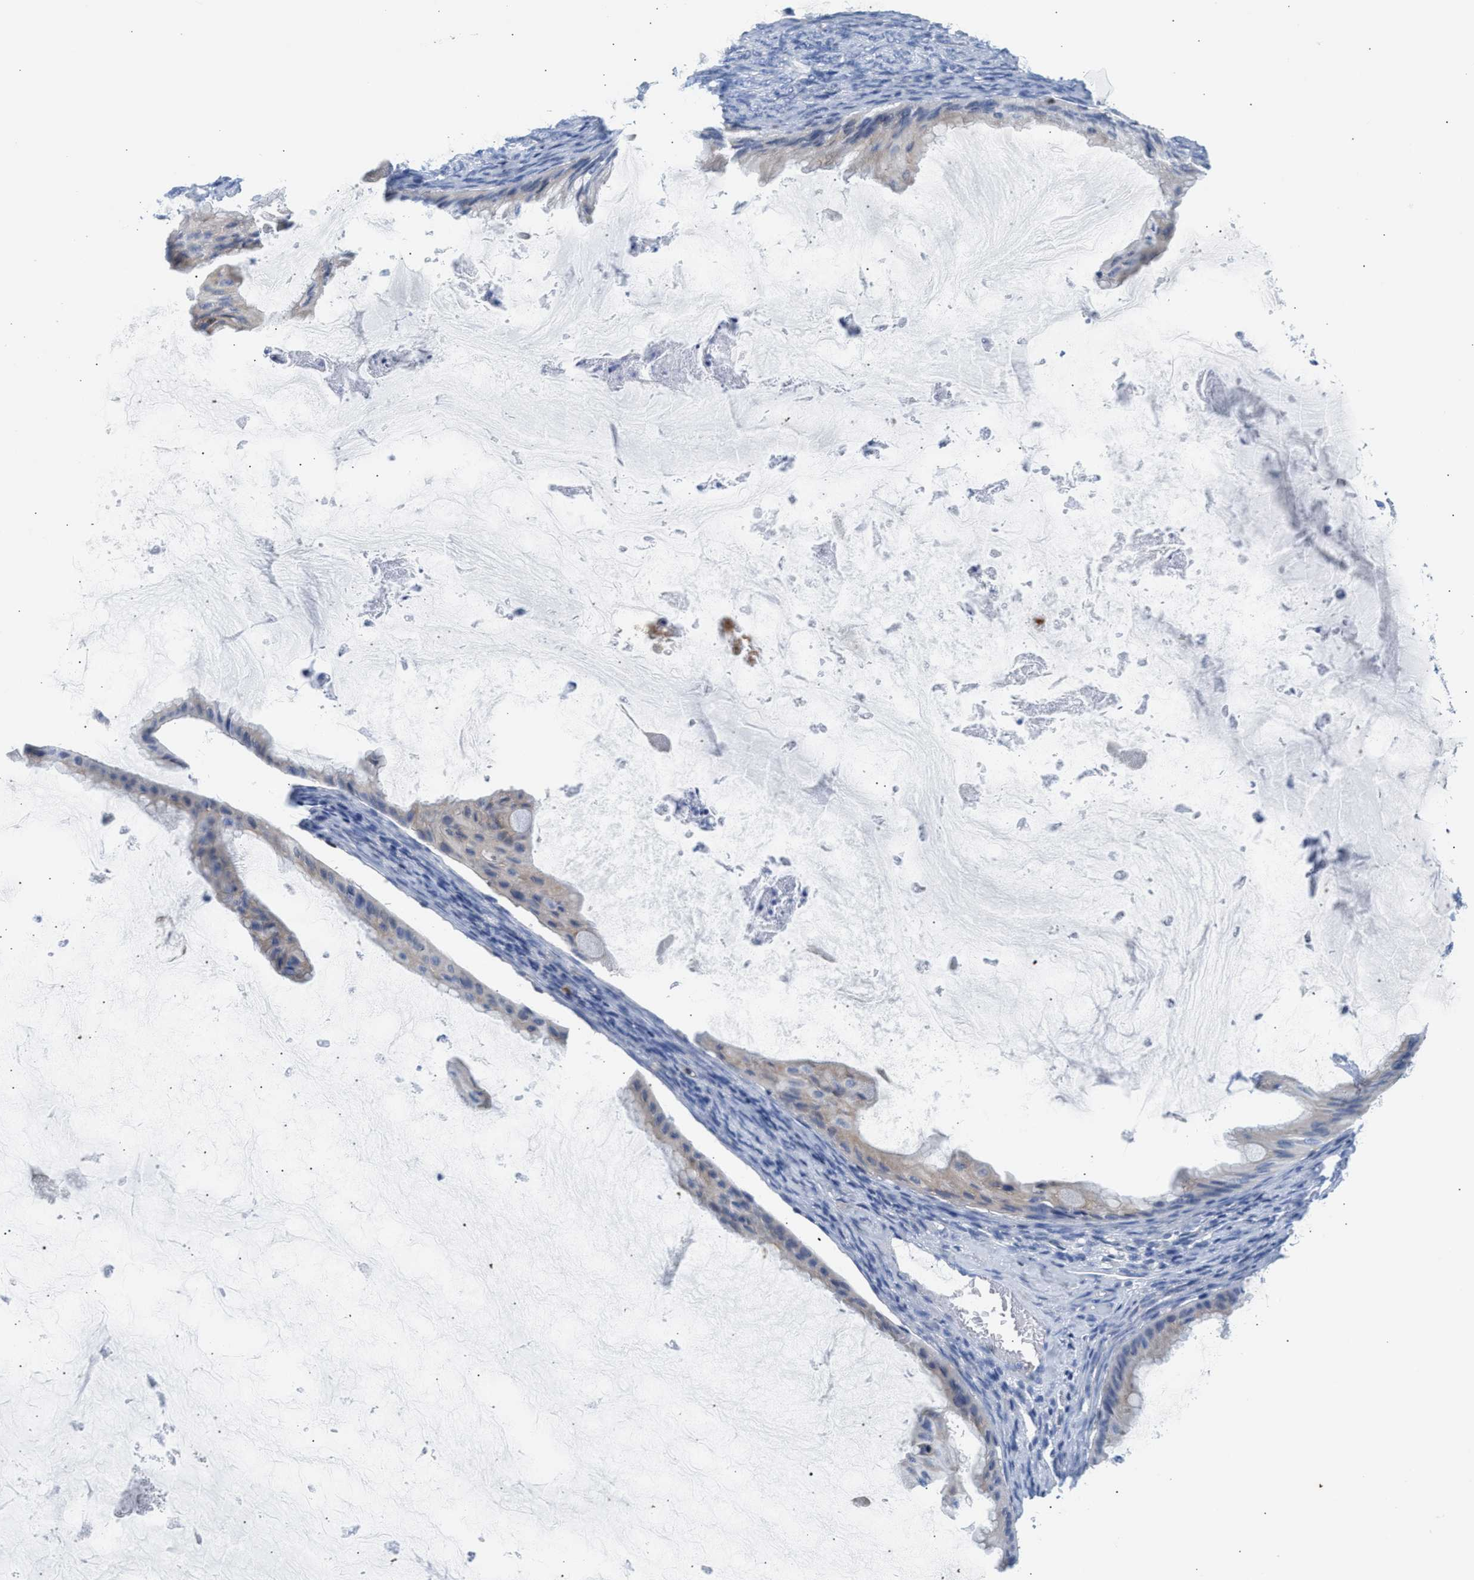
{"staining": {"intensity": "negative", "quantity": "none", "location": "none"}, "tissue": "ovarian cancer", "cell_type": "Tumor cells", "image_type": "cancer", "snomed": [{"axis": "morphology", "description": "Cystadenocarcinoma, mucinous, NOS"}, {"axis": "topography", "description": "Ovary"}], "caption": "This is an immunohistochemistry photomicrograph of human ovarian mucinous cystadenocarcinoma. There is no expression in tumor cells.", "gene": "SLIT2", "patient": {"sex": "female", "age": 61}}